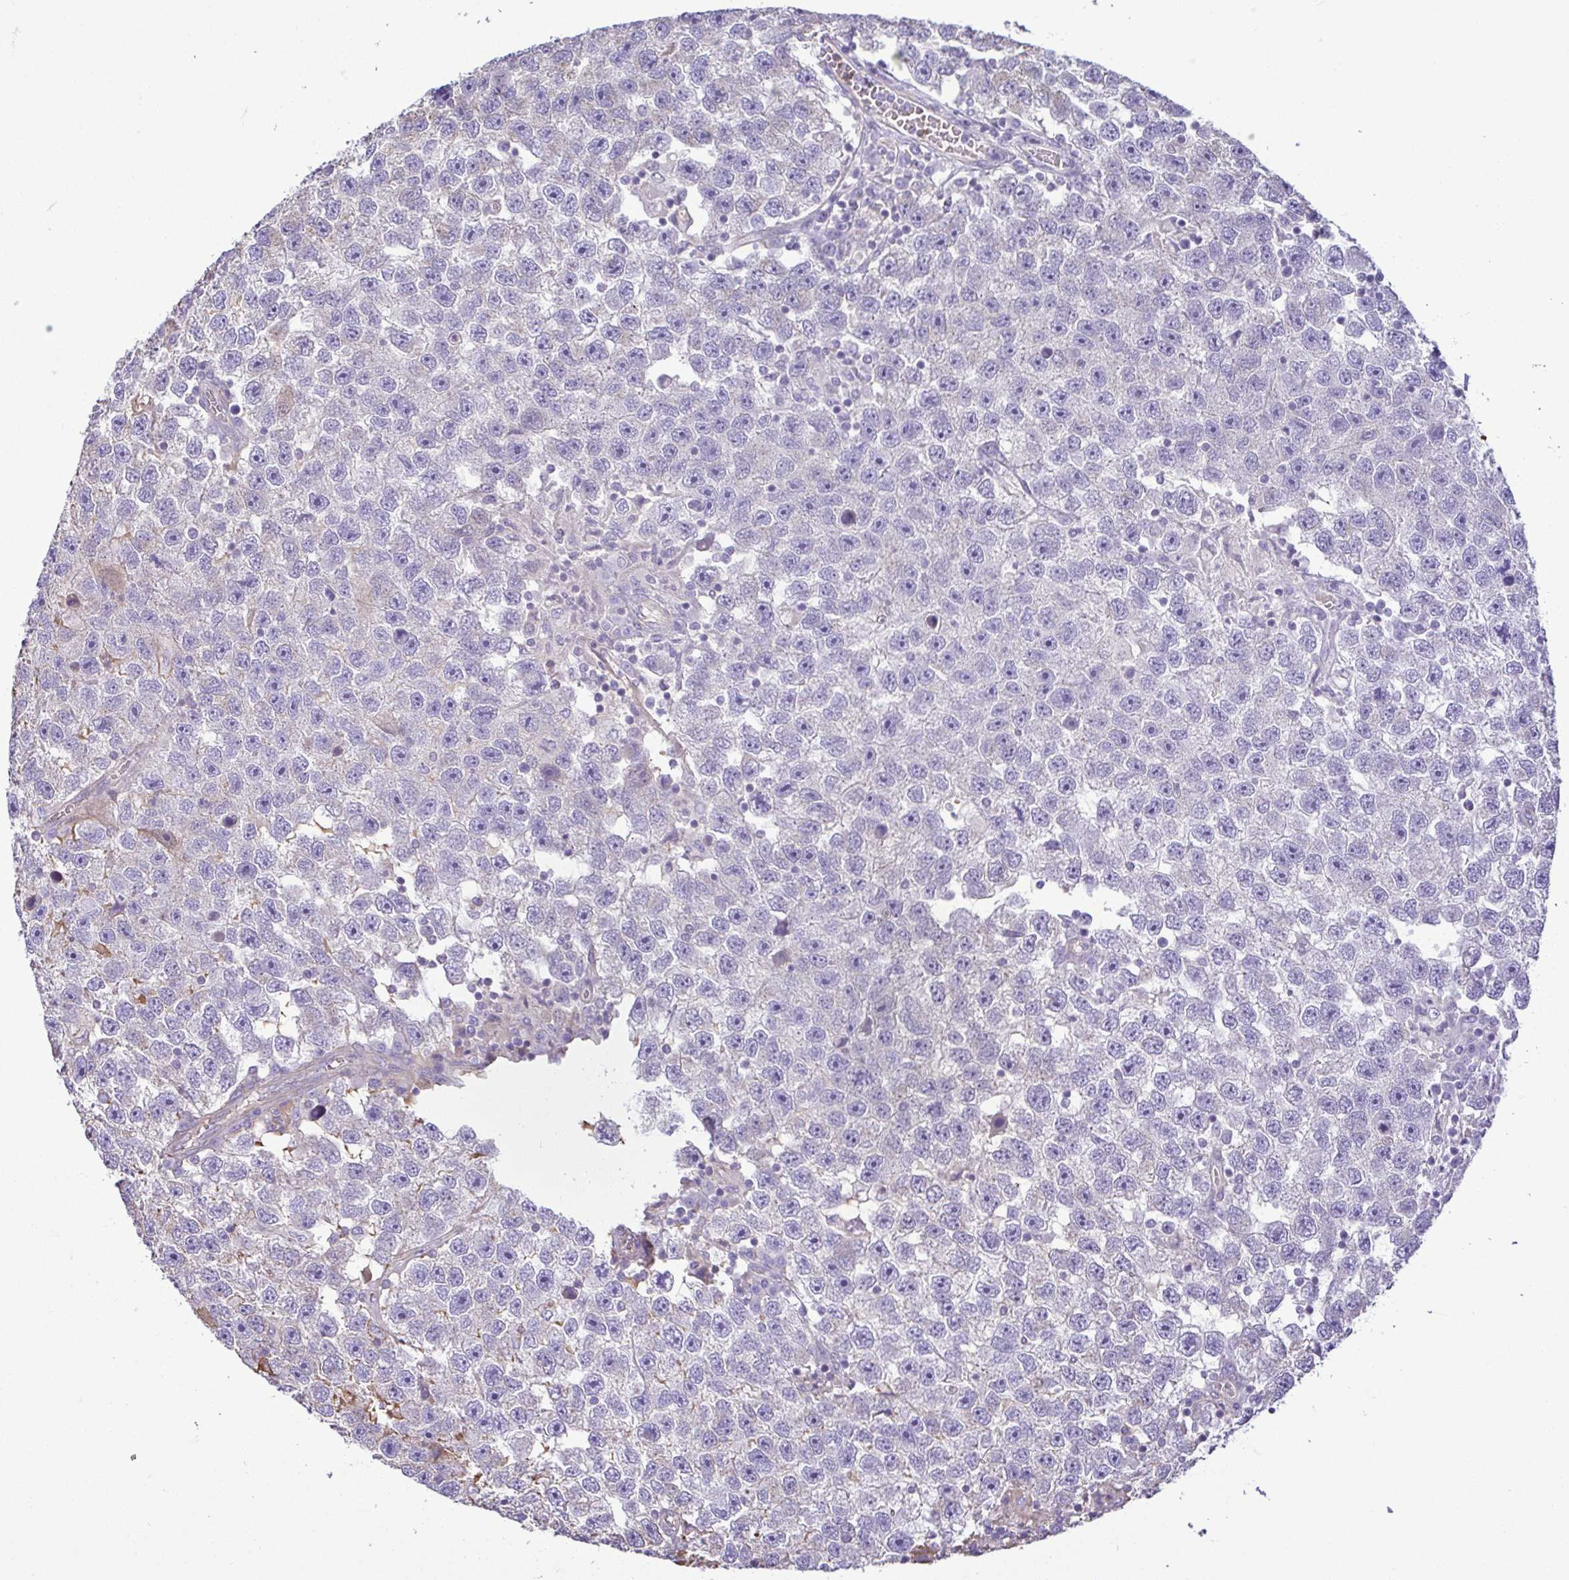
{"staining": {"intensity": "negative", "quantity": "none", "location": "none"}, "tissue": "testis cancer", "cell_type": "Tumor cells", "image_type": "cancer", "snomed": [{"axis": "morphology", "description": "Seminoma, NOS"}, {"axis": "topography", "description": "Testis"}], "caption": "An immunohistochemistry (IHC) micrograph of testis cancer is shown. There is no staining in tumor cells of testis cancer.", "gene": "MYL10", "patient": {"sex": "male", "age": 26}}